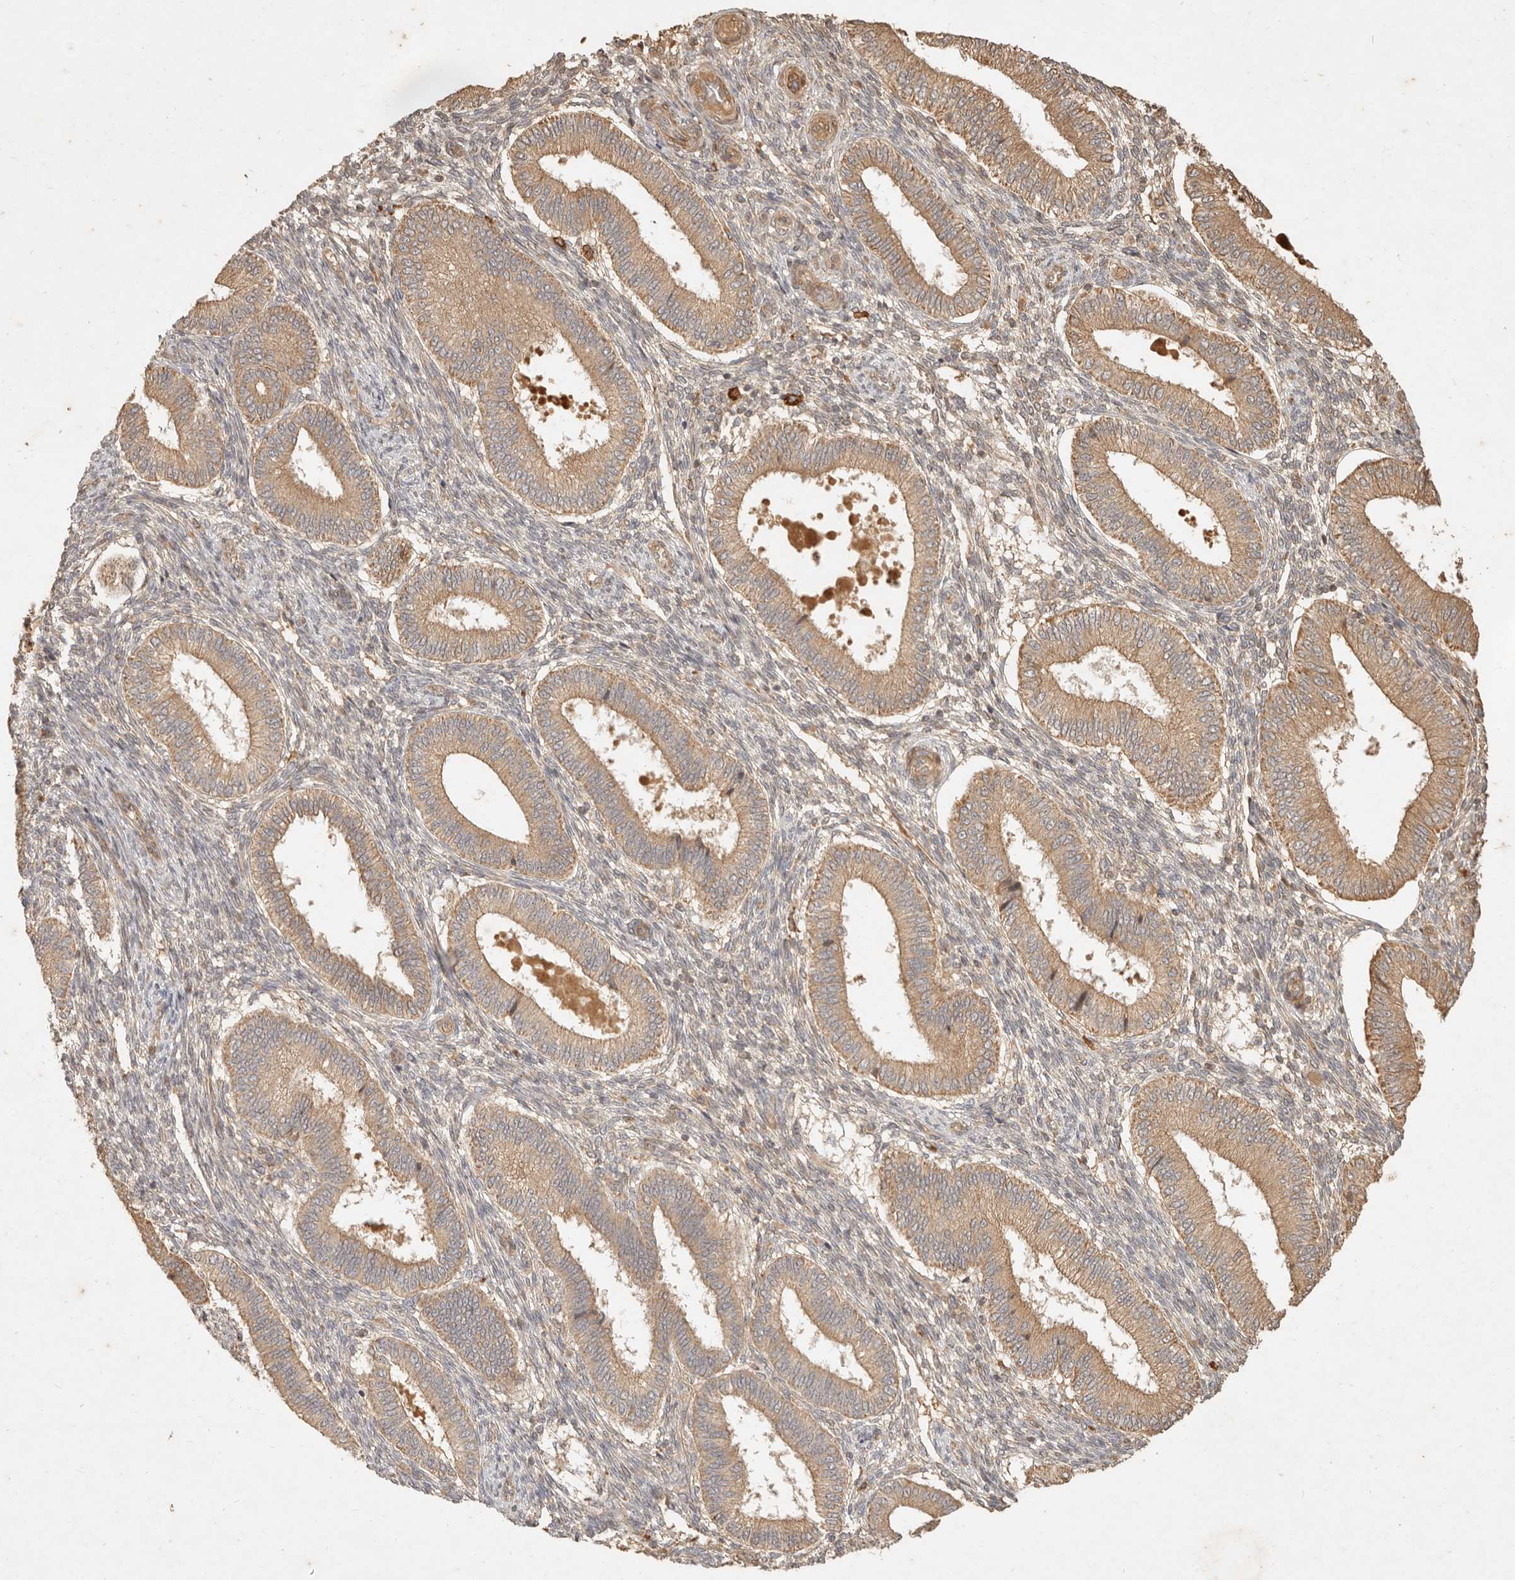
{"staining": {"intensity": "moderate", "quantity": "25%-75%", "location": "cytoplasmic/membranous"}, "tissue": "endometrium", "cell_type": "Cells in endometrial stroma", "image_type": "normal", "snomed": [{"axis": "morphology", "description": "Normal tissue, NOS"}, {"axis": "topography", "description": "Endometrium"}], "caption": "Endometrium stained with a brown dye demonstrates moderate cytoplasmic/membranous positive expression in approximately 25%-75% of cells in endometrial stroma.", "gene": "CLEC4C", "patient": {"sex": "female", "age": 39}}